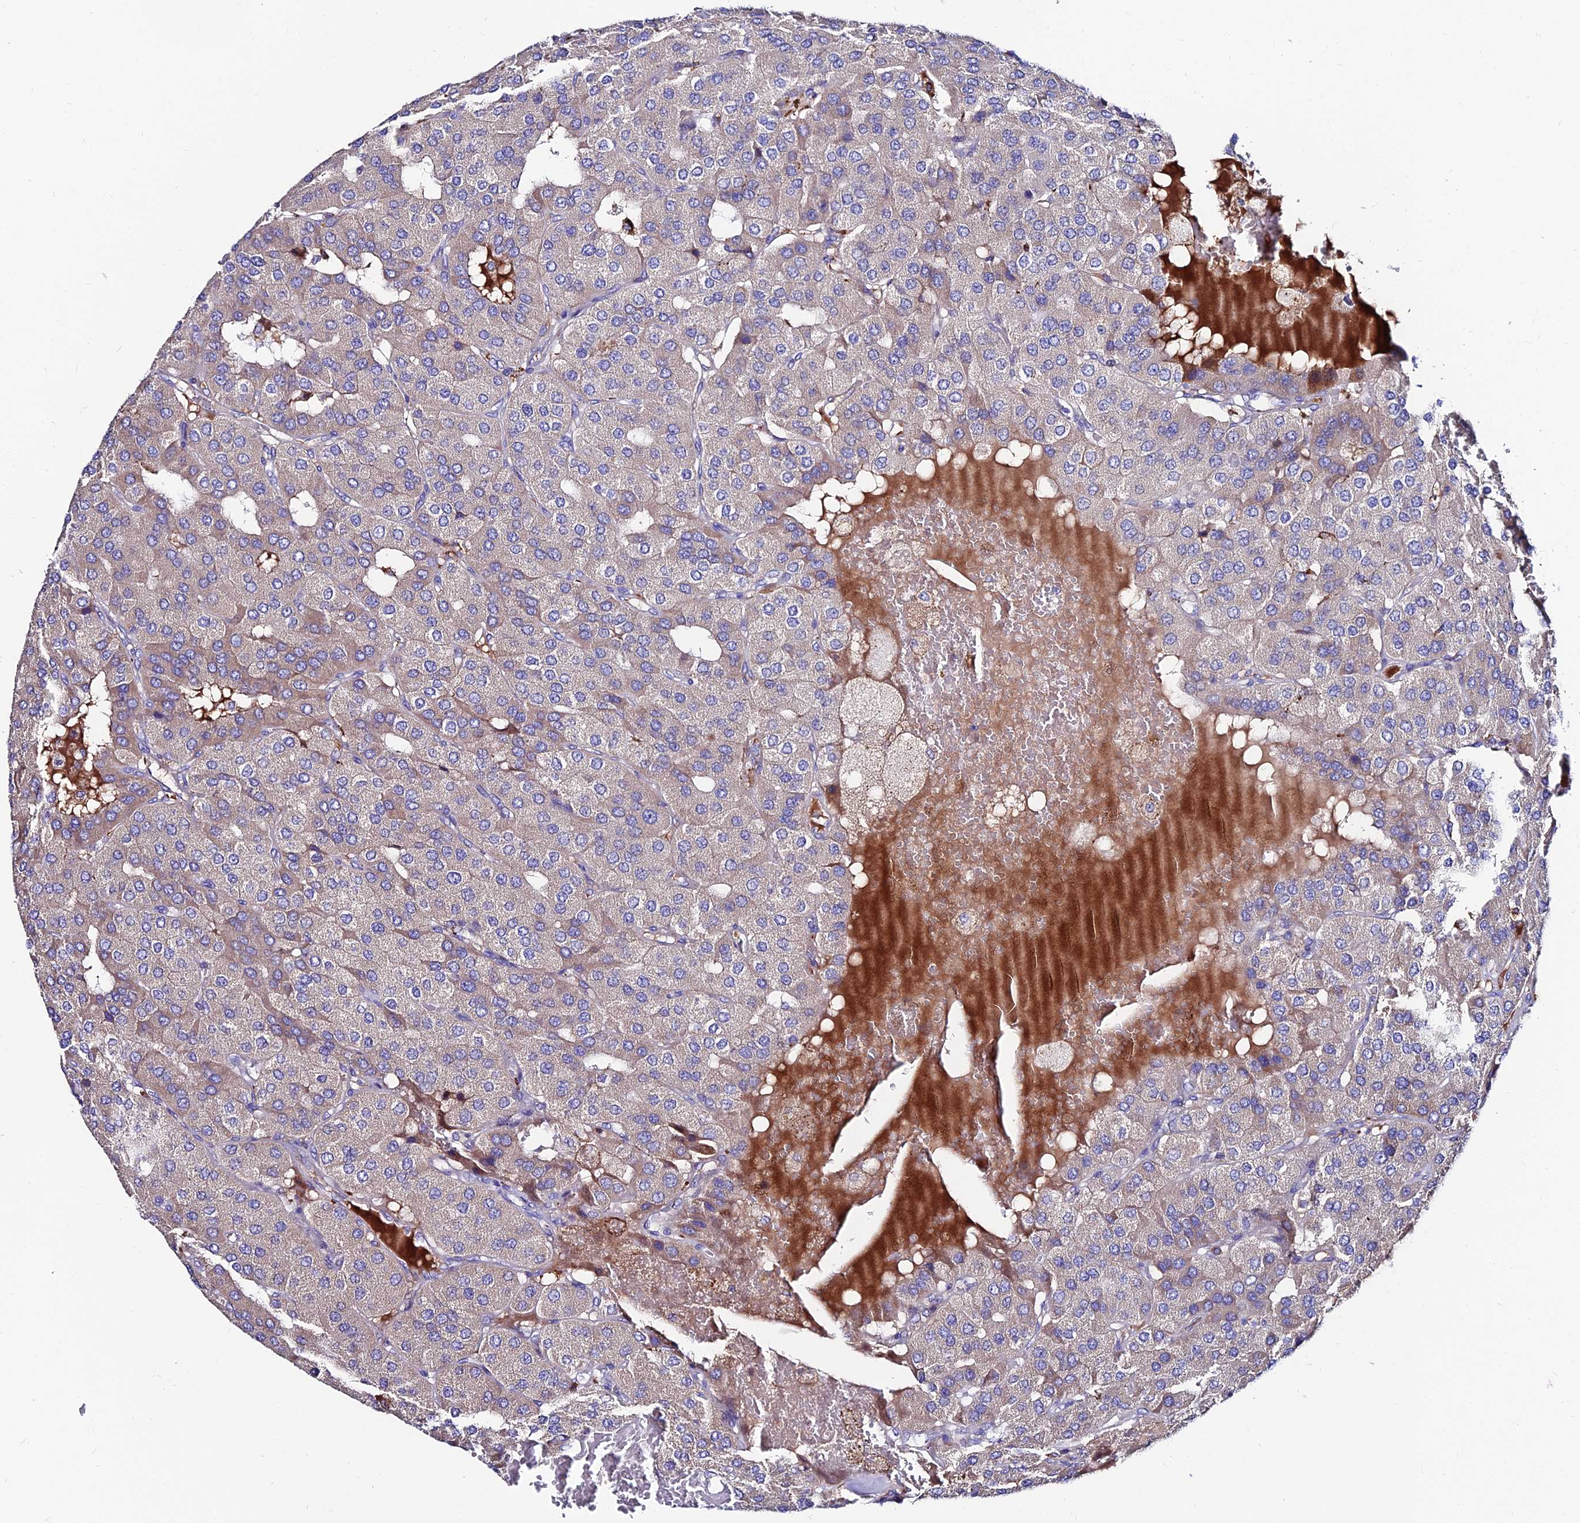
{"staining": {"intensity": "weak", "quantity": "<25%", "location": "cytoplasmic/membranous"}, "tissue": "parathyroid gland", "cell_type": "Glandular cells", "image_type": "normal", "snomed": [{"axis": "morphology", "description": "Normal tissue, NOS"}, {"axis": "morphology", "description": "Adenoma, NOS"}, {"axis": "topography", "description": "Parathyroid gland"}], "caption": "Immunohistochemical staining of benign parathyroid gland demonstrates no significant staining in glandular cells.", "gene": "SLC25A16", "patient": {"sex": "female", "age": 86}}